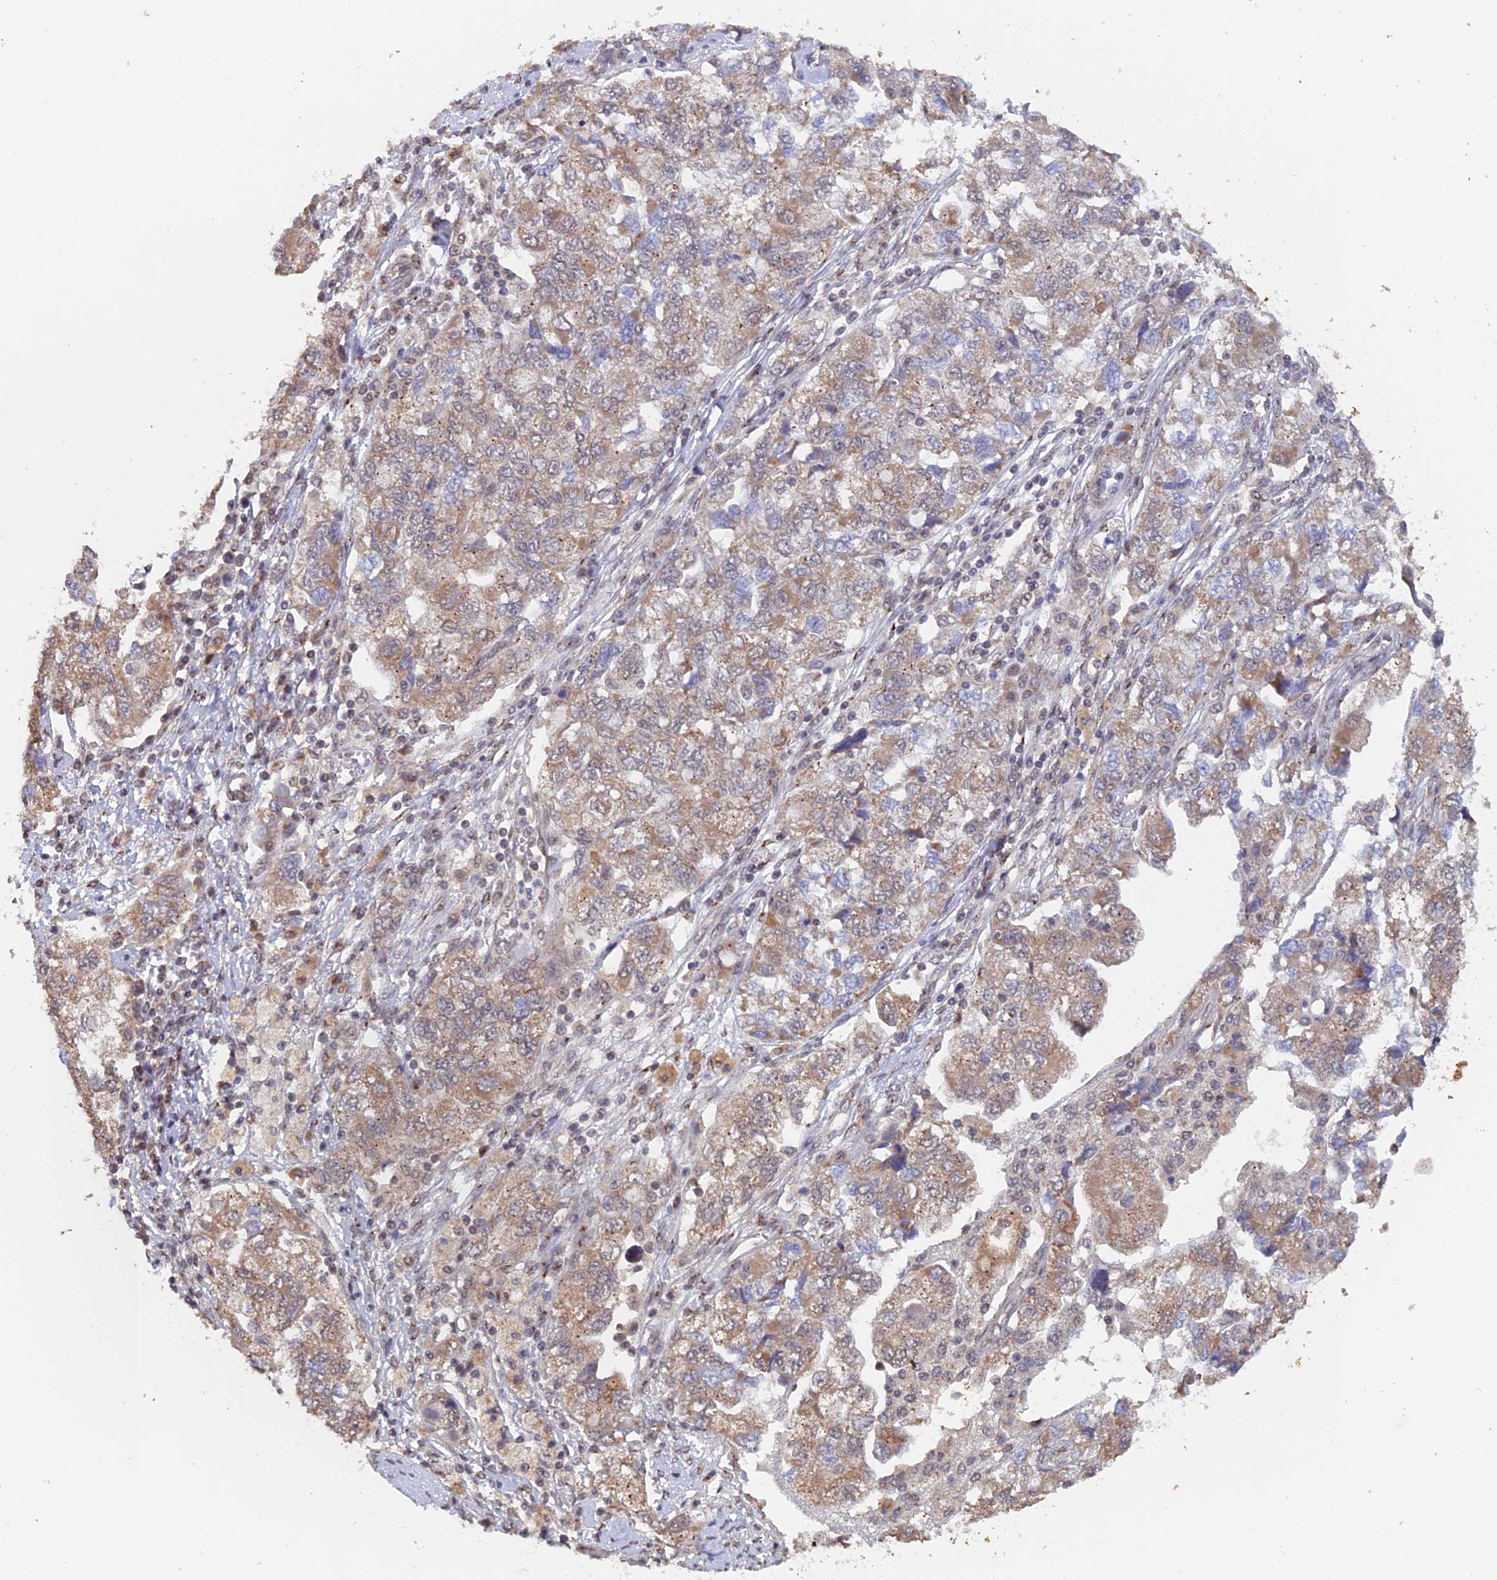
{"staining": {"intensity": "weak", "quantity": ">75%", "location": "cytoplasmic/membranous"}, "tissue": "ovarian cancer", "cell_type": "Tumor cells", "image_type": "cancer", "snomed": [{"axis": "morphology", "description": "Carcinoma, NOS"}, {"axis": "morphology", "description": "Cystadenocarcinoma, serous, NOS"}, {"axis": "topography", "description": "Ovary"}], "caption": "Immunohistochemical staining of human ovarian cancer shows weak cytoplasmic/membranous protein expression in about >75% of tumor cells.", "gene": "PIGQ", "patient": {"sex": "female", "age": 69}}